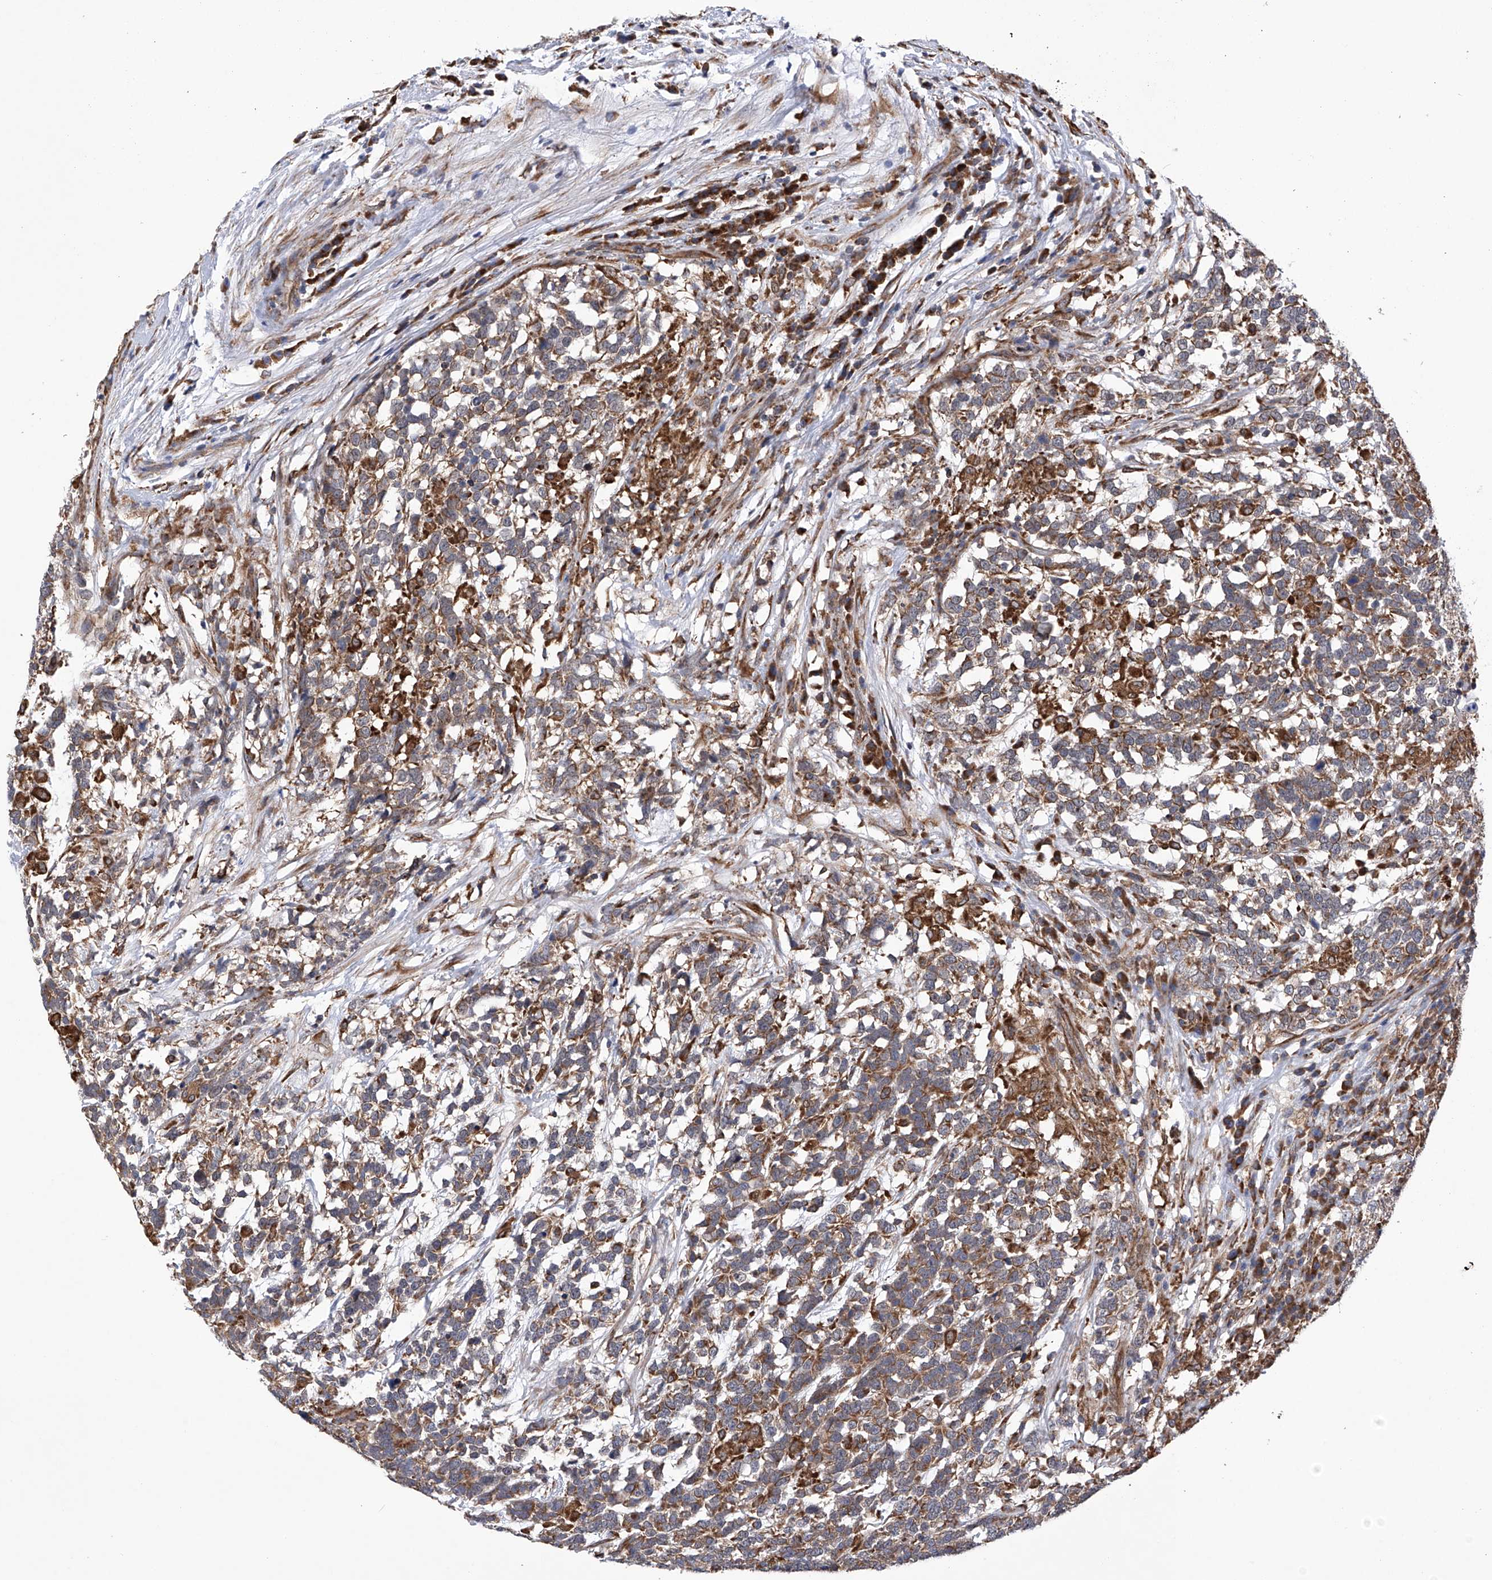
{"staining": {"intensity": "moderate", "quantity": ">75%", "location": "cytoplasmic/membranous"}, "tissue": "testis cancer", "cell_type": "Tumor cells", "image_type": "cancer", "snomed": [{"axis": "morphology", "description": "Carcinoma, Embryonal, NOS"}, {"axis": "topography", "description": "Testis"}], "caption": "A high-resolution histopathology image shows immunohistochemistry (IHC) staining of testis cancer, which shows moderate cytoplasmic/membranous staining in about >75% of tumor cells.", "gene": "DNAH8", "patient": {"sex": "male", "age": 26}}